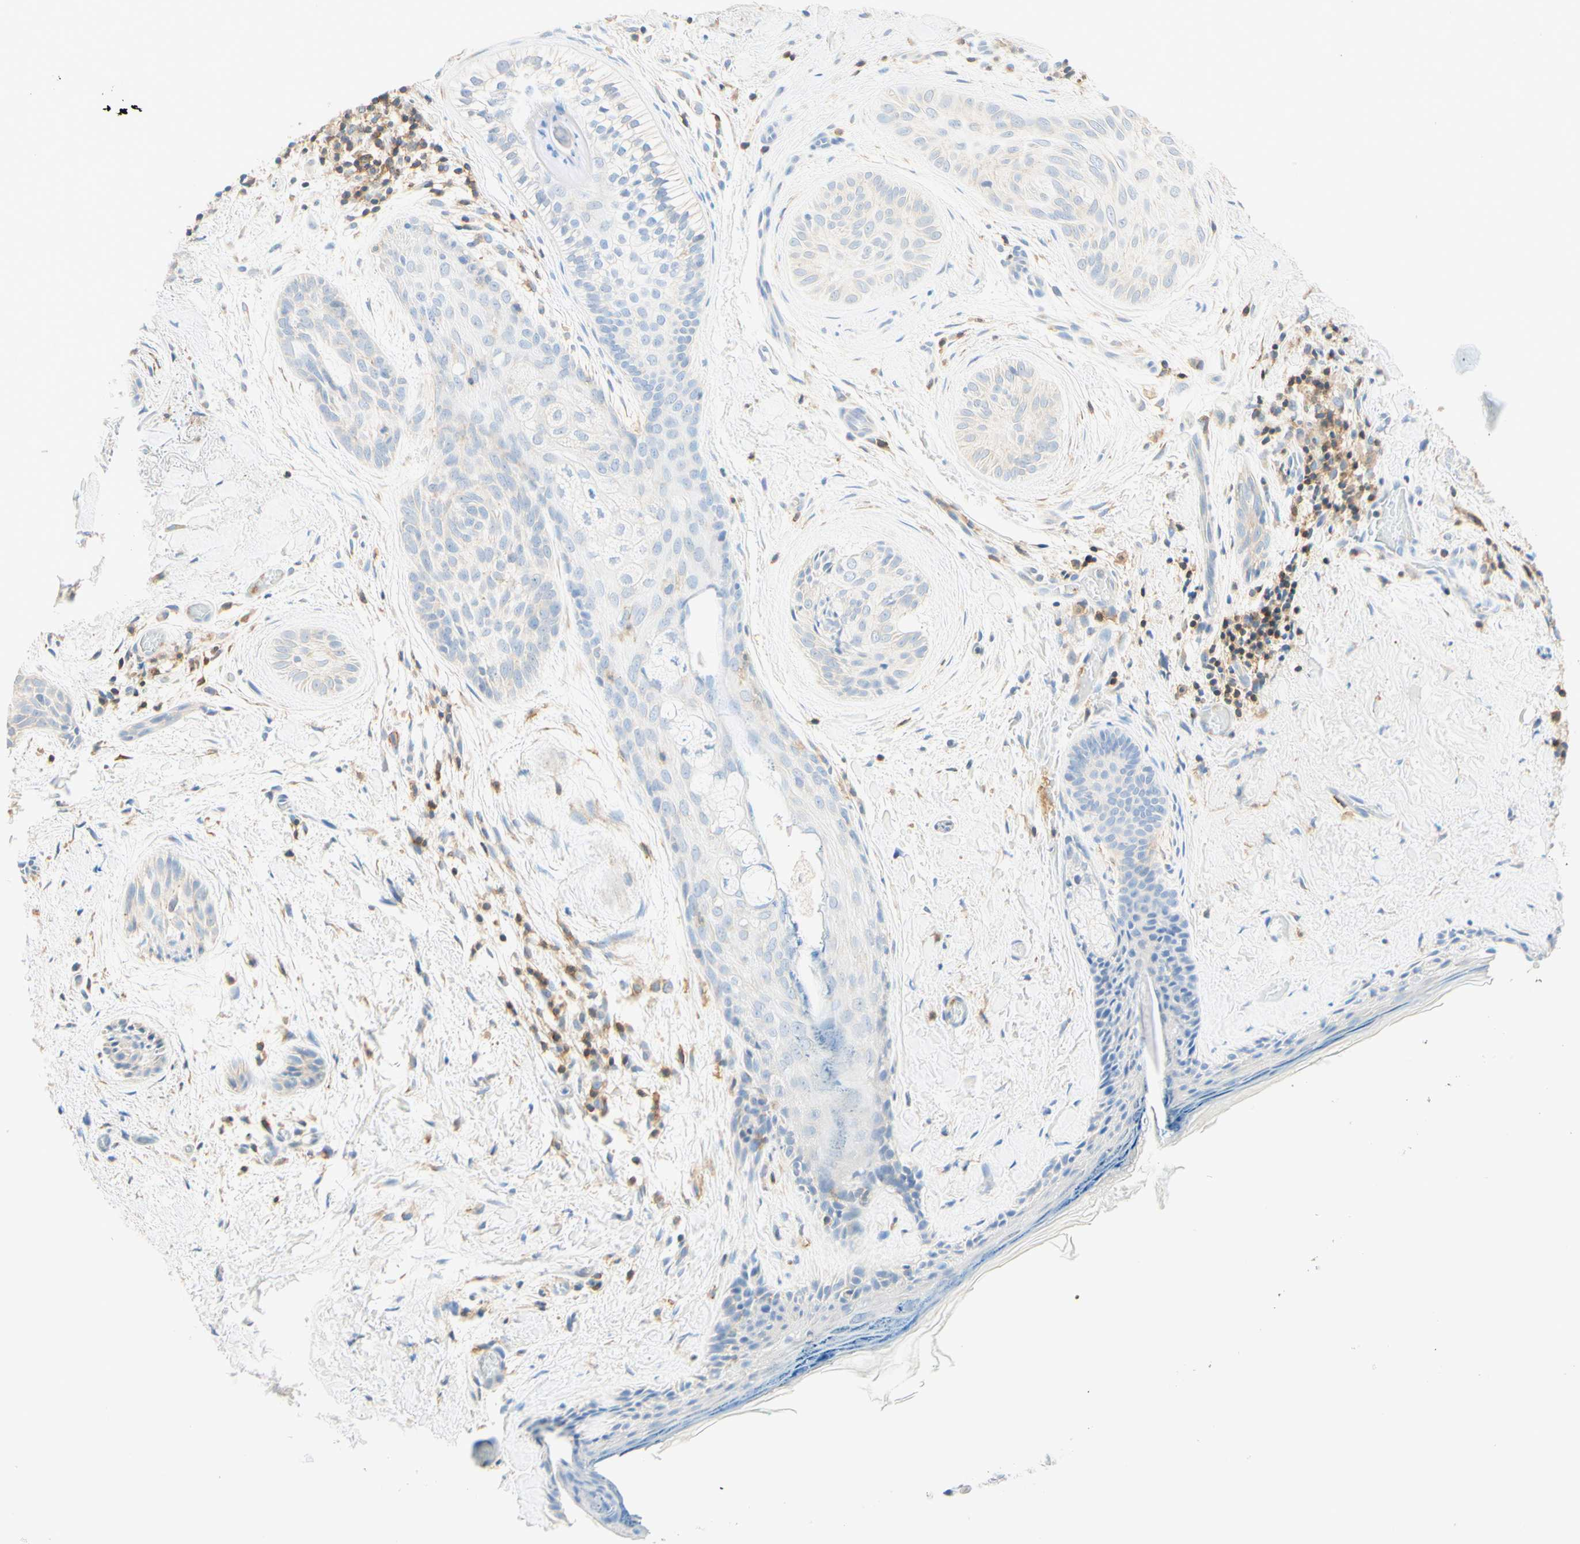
{"staining": {"intensity": "negative", "quantity": "none", "location": "none"}, "tissue": "skin cancer", "cell_type": "Tumor cells", "image_type": "cancer", "snomed": [{"axis": "morphology", "description": "Normal tissue, NOS"}, {"axis": "morphology", "description": "Basal cell carcinoma"}, {"axis": "topography", "description": "Skin"}], "caption": "Human skin basal cell carcinoma stained for a protein using immunohistochemistry shows no positivity in tumor cells.", "gene": "LAT", "patient": {"sex": "female", "age": 71}}